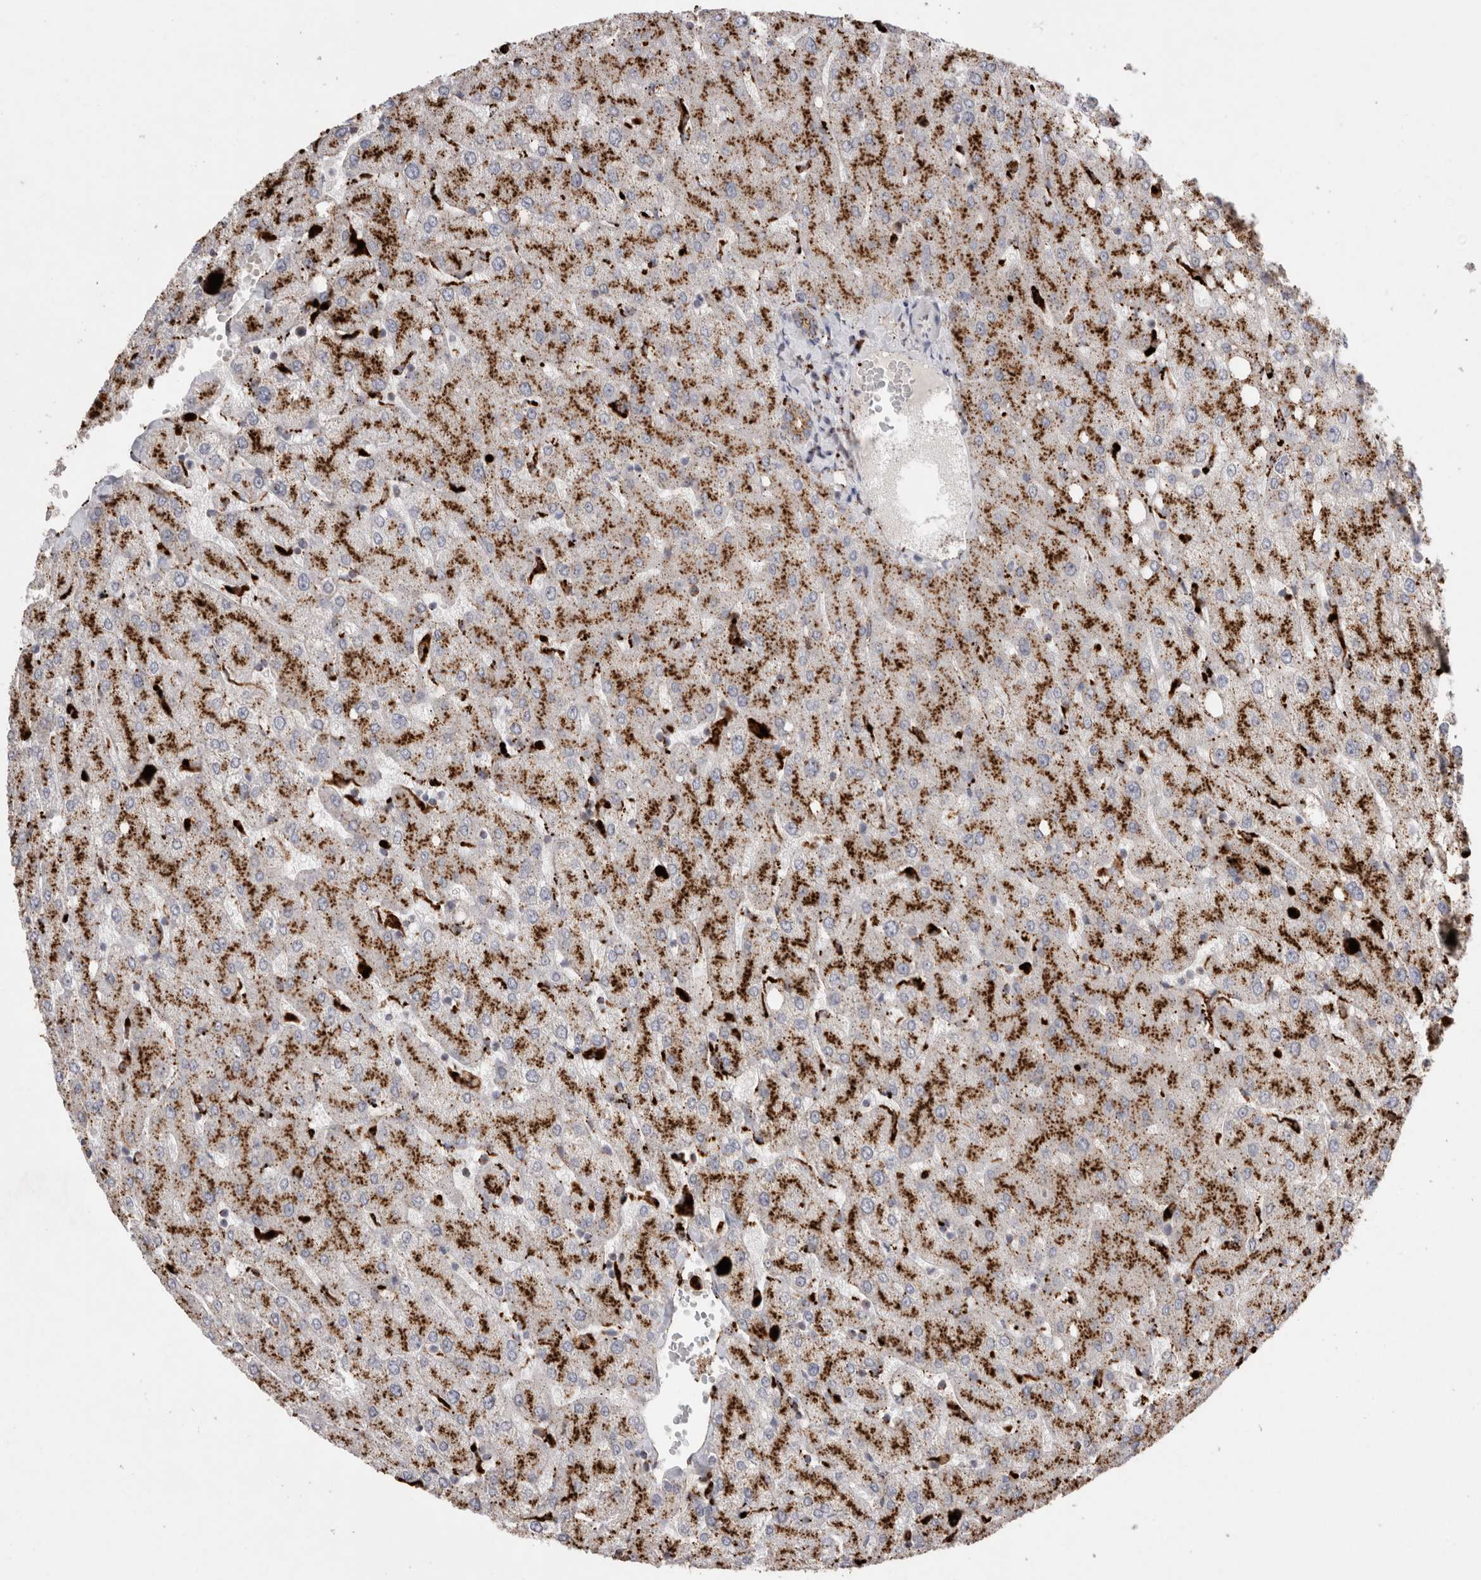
{"staining": {"intensity": "moderate", "quantity": ">75%", "location": "cytoplasmic/membranous"}, "tissue": "liver", "cell_type": "Cholangiocytes", "image_type": "normal", "snomed": [{"axis": "morphology", "description": "Normal tissue, NOS"}, {"axis": "topography", "description": "Liver"}], "caption": "Protein expression analysis of unremarkable liver displays moderate cytoplasmic/membranous positivity in about >75% of cholangiocytes. (brown staining indicates protein expression, while blue staining denotes nuclei).", "gene": "CTSA", "patient": {"sex": "female", "age": 54}}